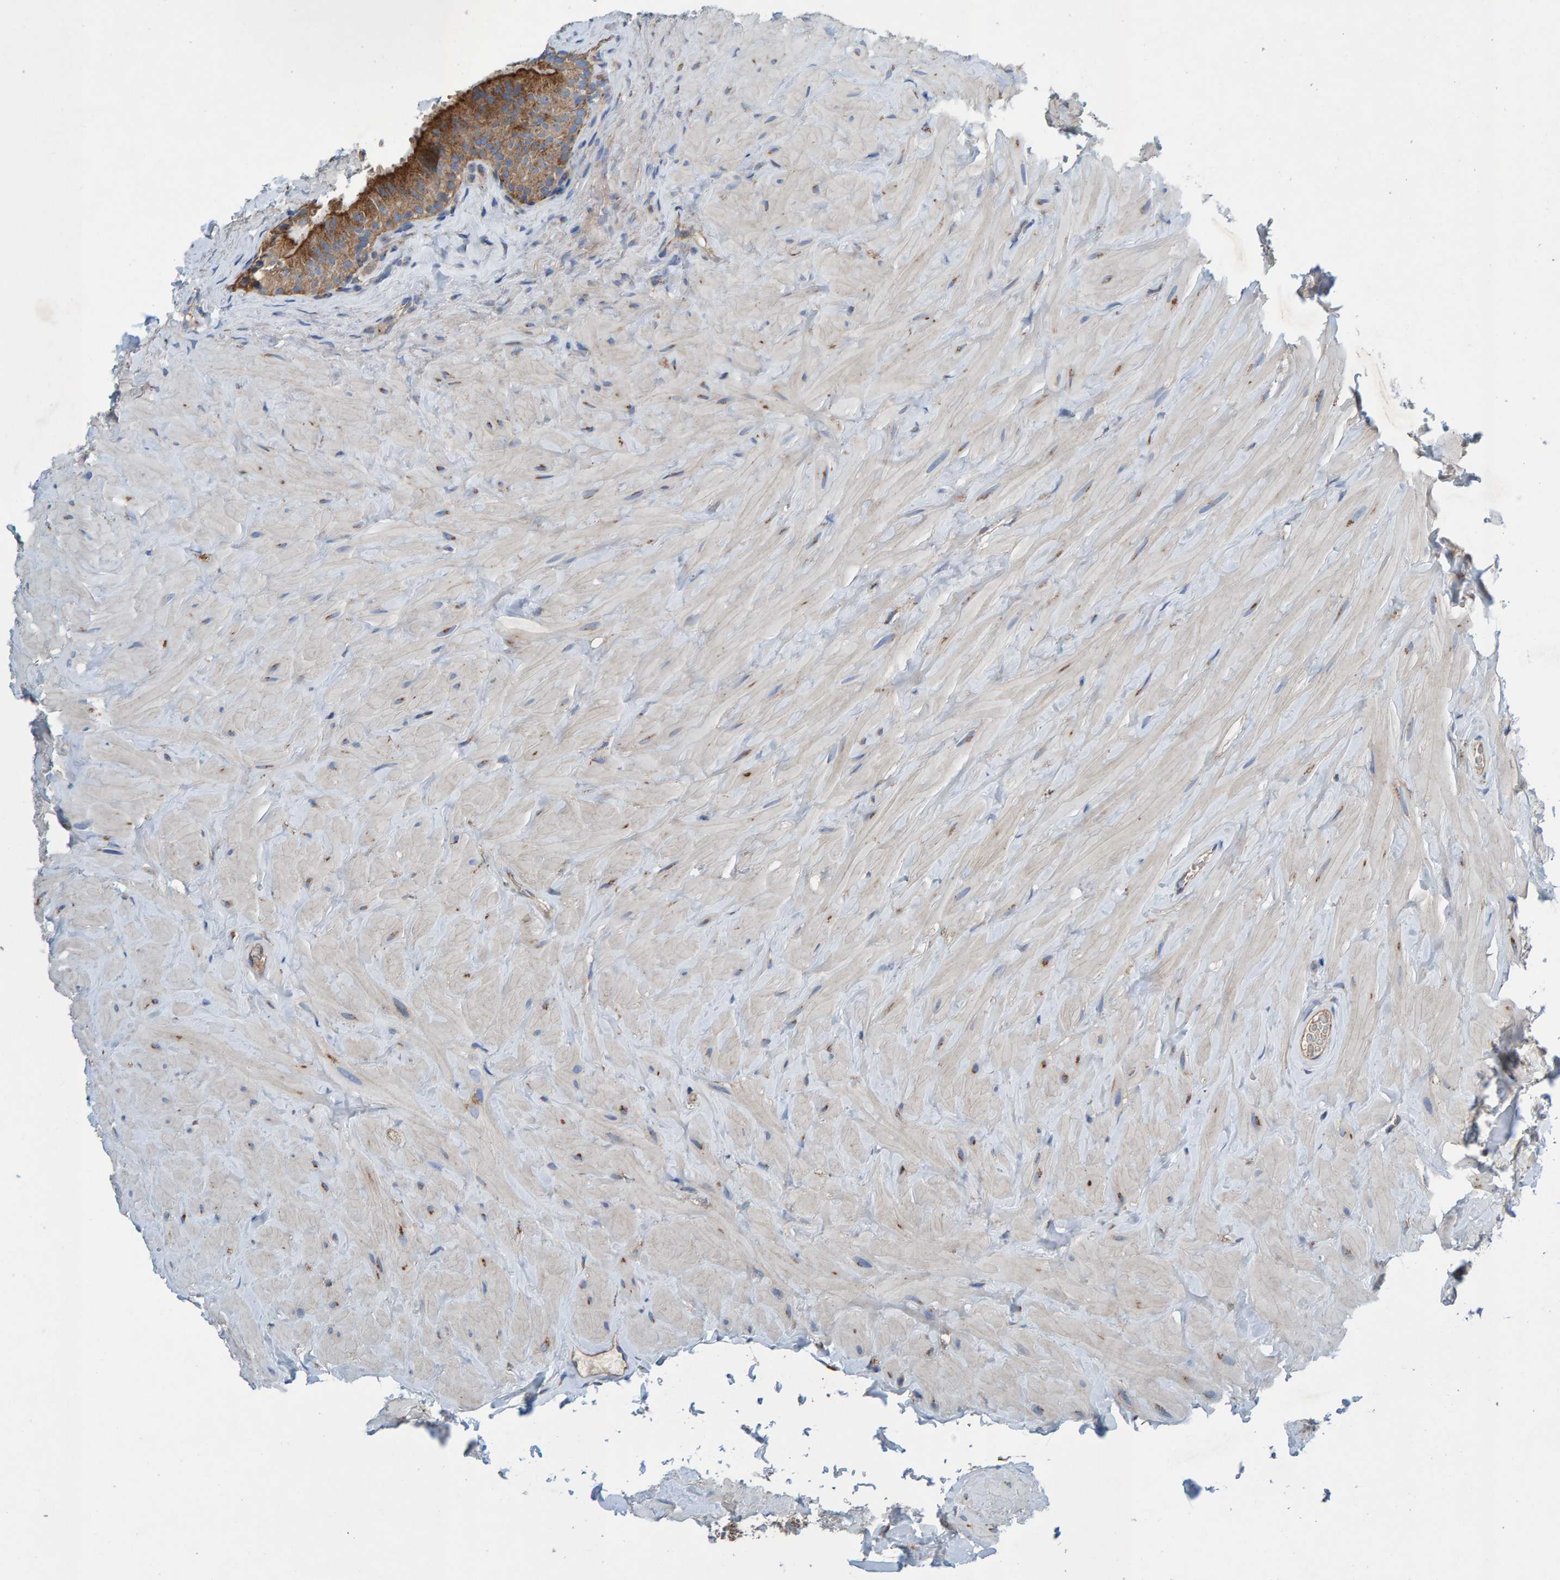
{"staining": {"intensity": "moderate", "quantity": ">75%", "location": "cytoplasmic/membranous"}, "tissue": "epididymis", "cell_type": "Glandular cells", "image_type": "normal", "snomed": [{"axis": "morphology", "description": "Normal tissue, NOS"}, {"axis": "topography", "description": "Vascular tissue"}, {"axis": "topography", "description": "Epididymis"}], "caption": "Epididymis was stained to show a protein in brown. There is medium levels of moderate cytoplasmic/membranous positivity in about >75% of glandular cells. The protein is shown in brown color, while the nuclei are stained blue.", "gene": "MKLN1", "patient": {"sex": "male", "age": 49}}